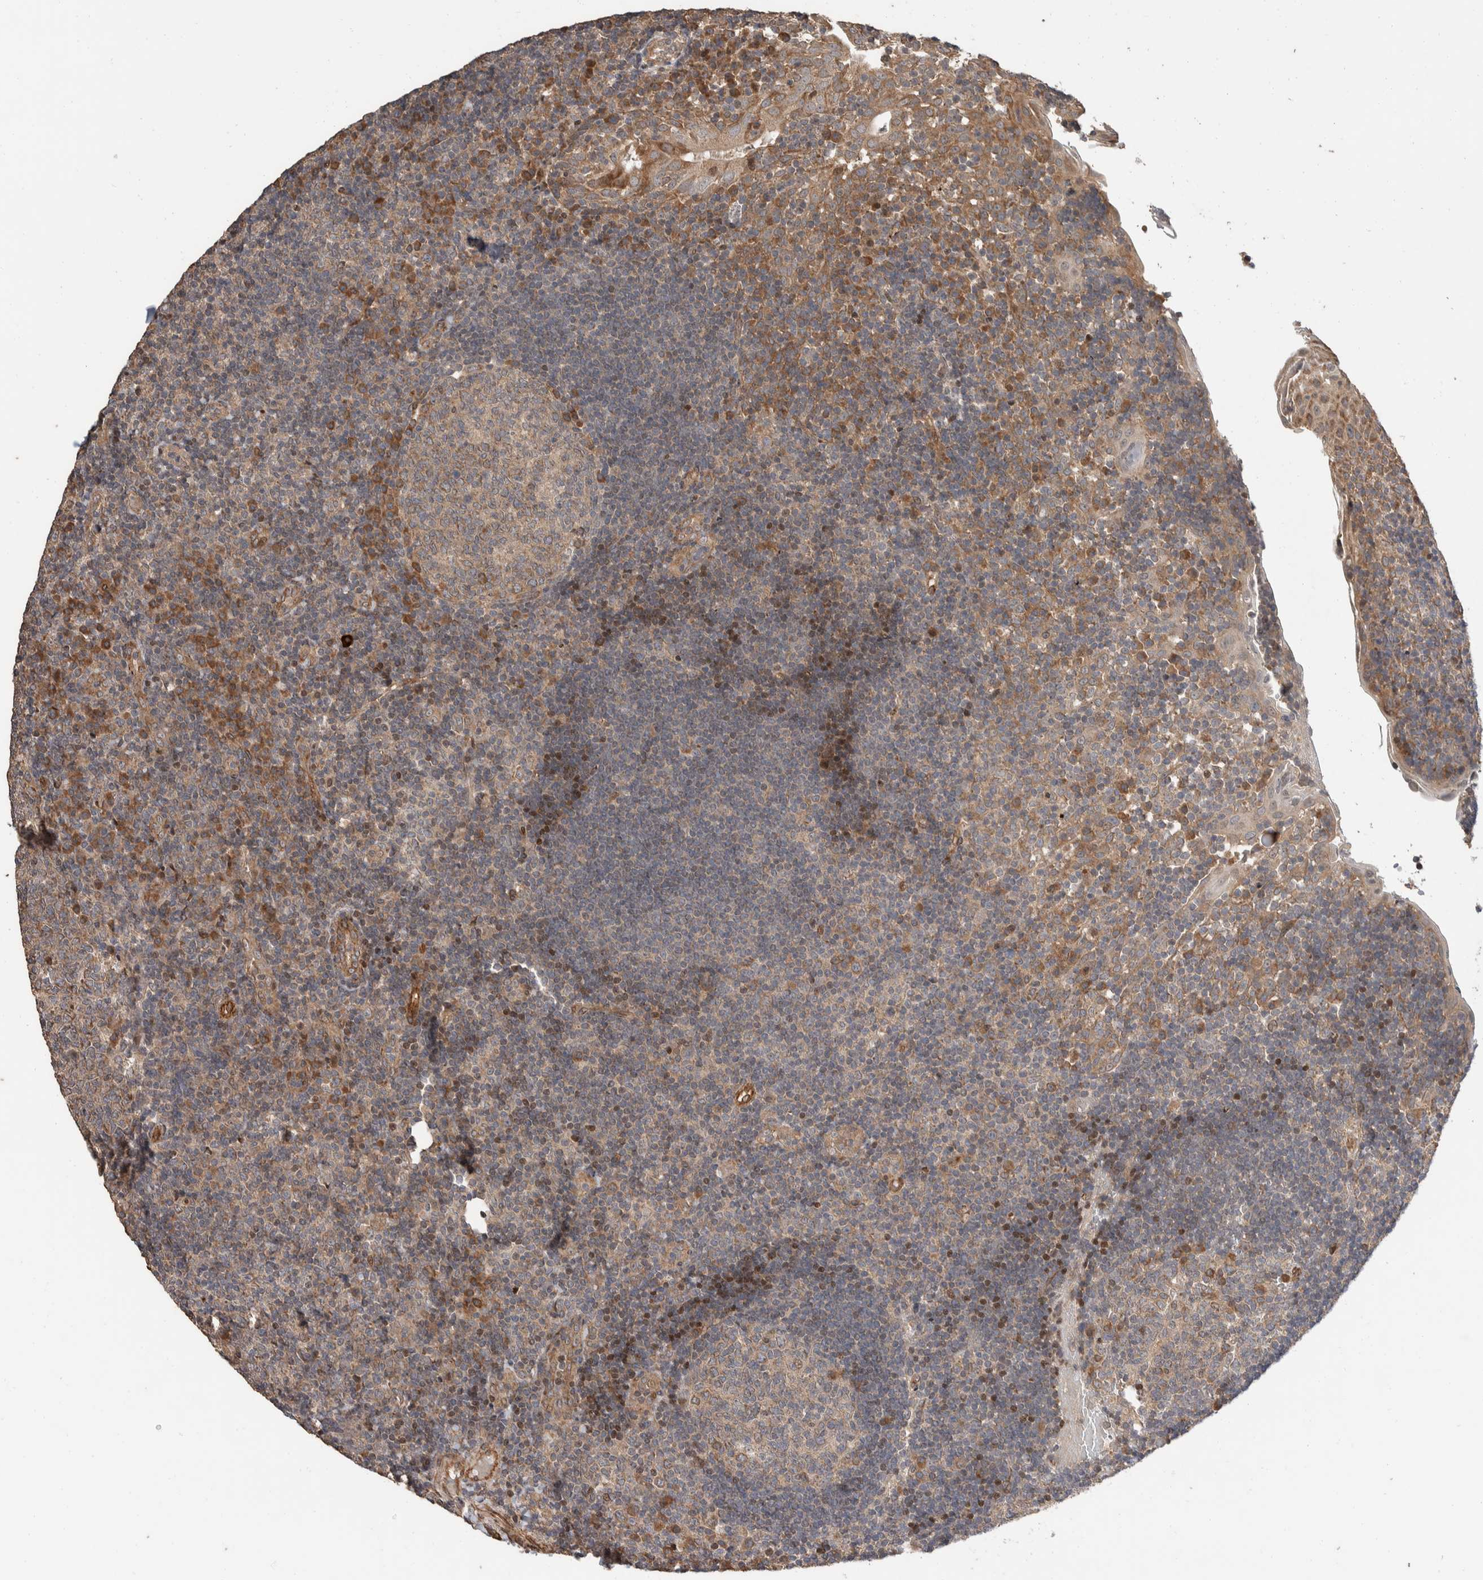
{"staining": {"intensity": "moderate", "quantity": "<25%", "location": "cytoplasmic/membranous"}, "tissue": "tonsil", "cell_type": "Germinal center cells", "image_type": "normal", "snomed": [{"axis": "morphology", "description": "Normal tissue, NOS"}, {"axis": "topography", "description": "Tonsil"}], "caption": "IHC histopathology image of unremarkable tonsil: tonsil stained using IHC displays low levels of moderate protein expression localized specifically in the cytoplasmic/membranous of germinal center cells, appearing as a cytoplasmic/membranous brown color.", "gene": "ERC1", "patient": {"sex": "female", "age": 40}}